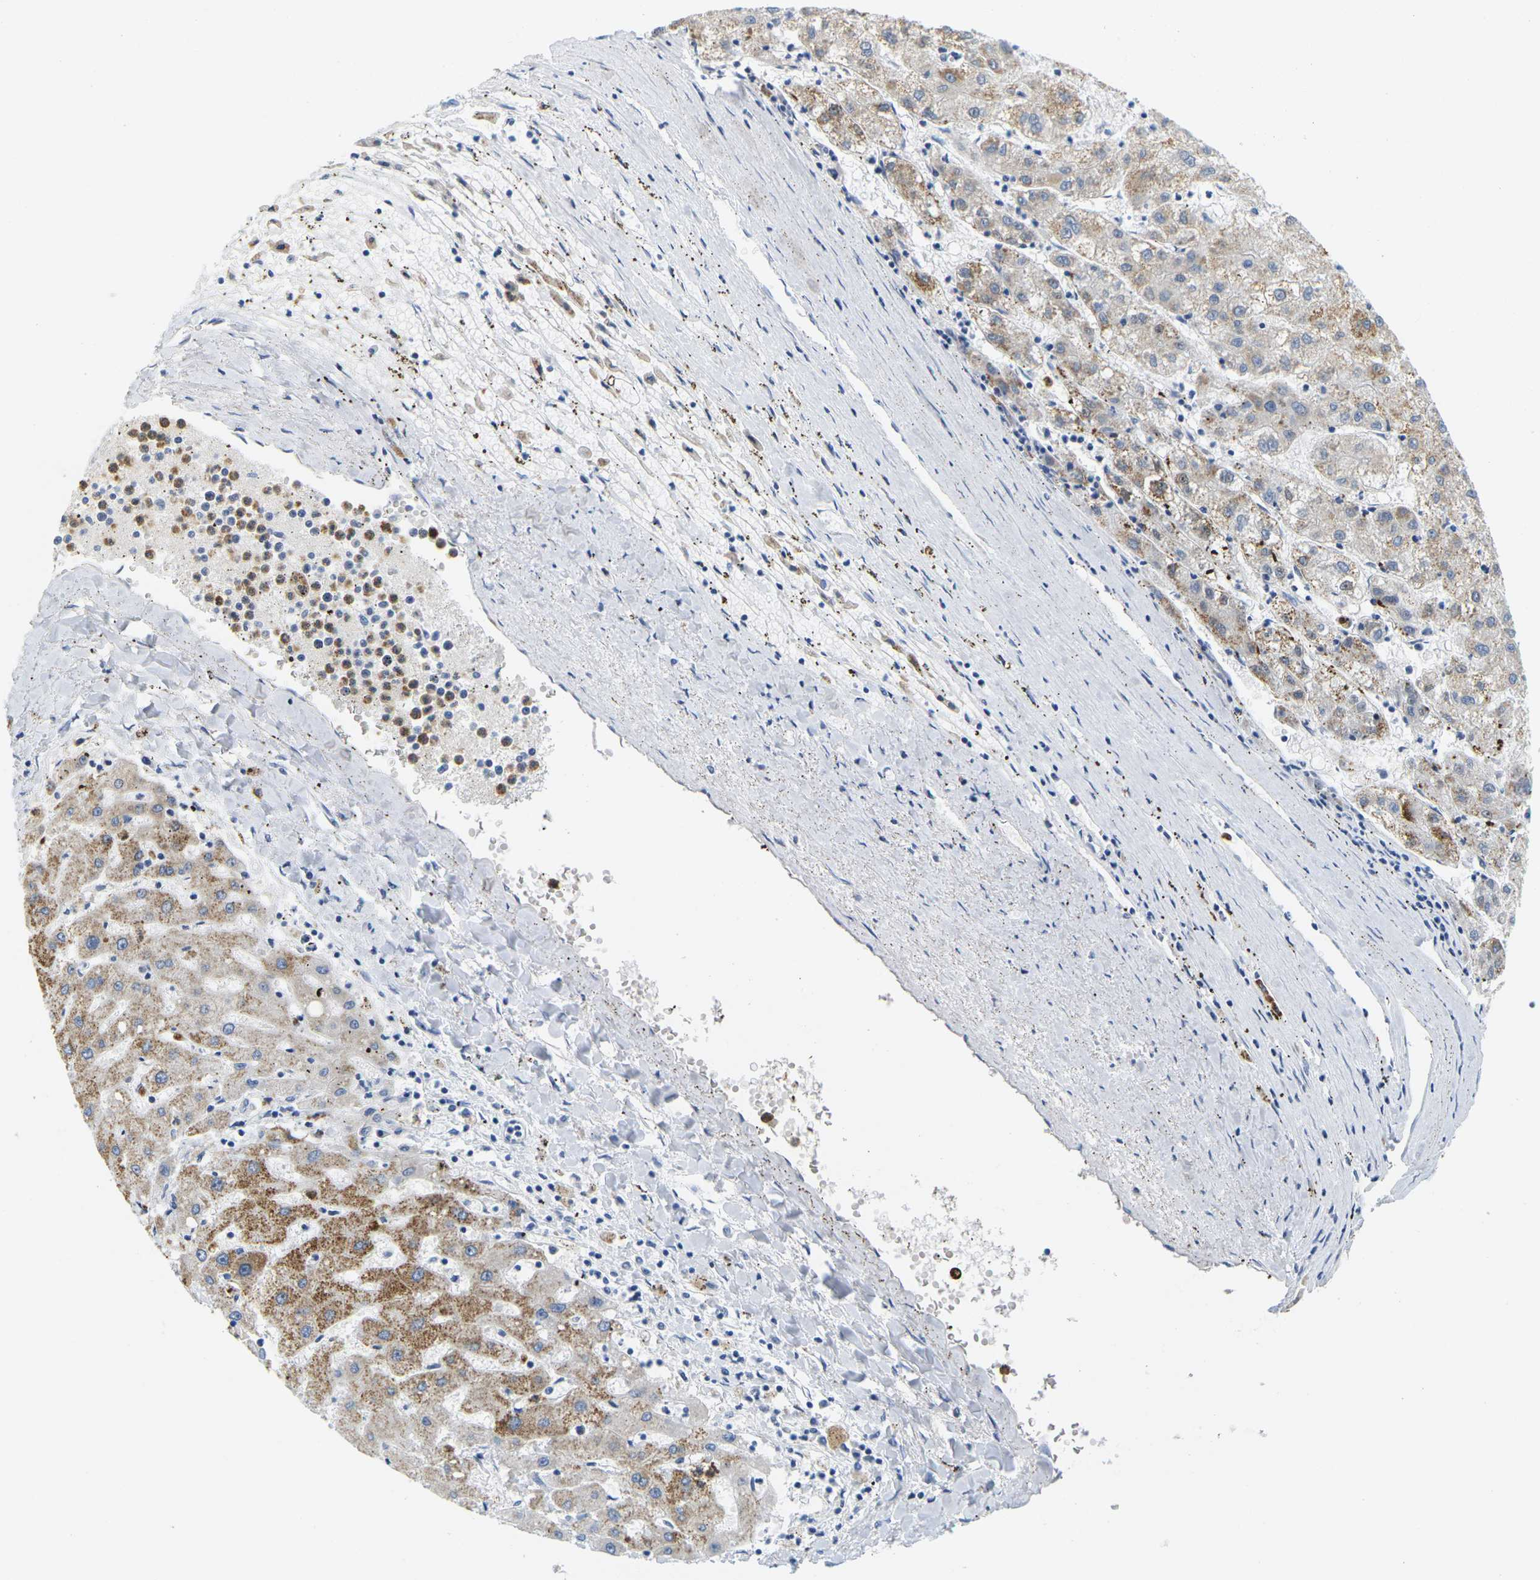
{"staining": {"intensity": "moderate", "quantity": ">75%", "location": "cytoplasmic/membranous"}, "tissue": "liver cancer", "cell_type": "Tumor cells", "image_type": "cancer", "snomed": [{"axis": "morphology", "description": "Carcinoma, Hepatocellular, NOS"}, {"axis": "topography", "description": "Liver"}], "caption": "This image demonstrates liver hepatocellular carcinoma stained with IHC to label a protein in brown. The cytoplasmic/membranous of tumor cells show moderate positivity for the protein. Nuclei are counter-stained blue.", "gene": "KLK5", "patient": {"sex": "male", "age": 72}}